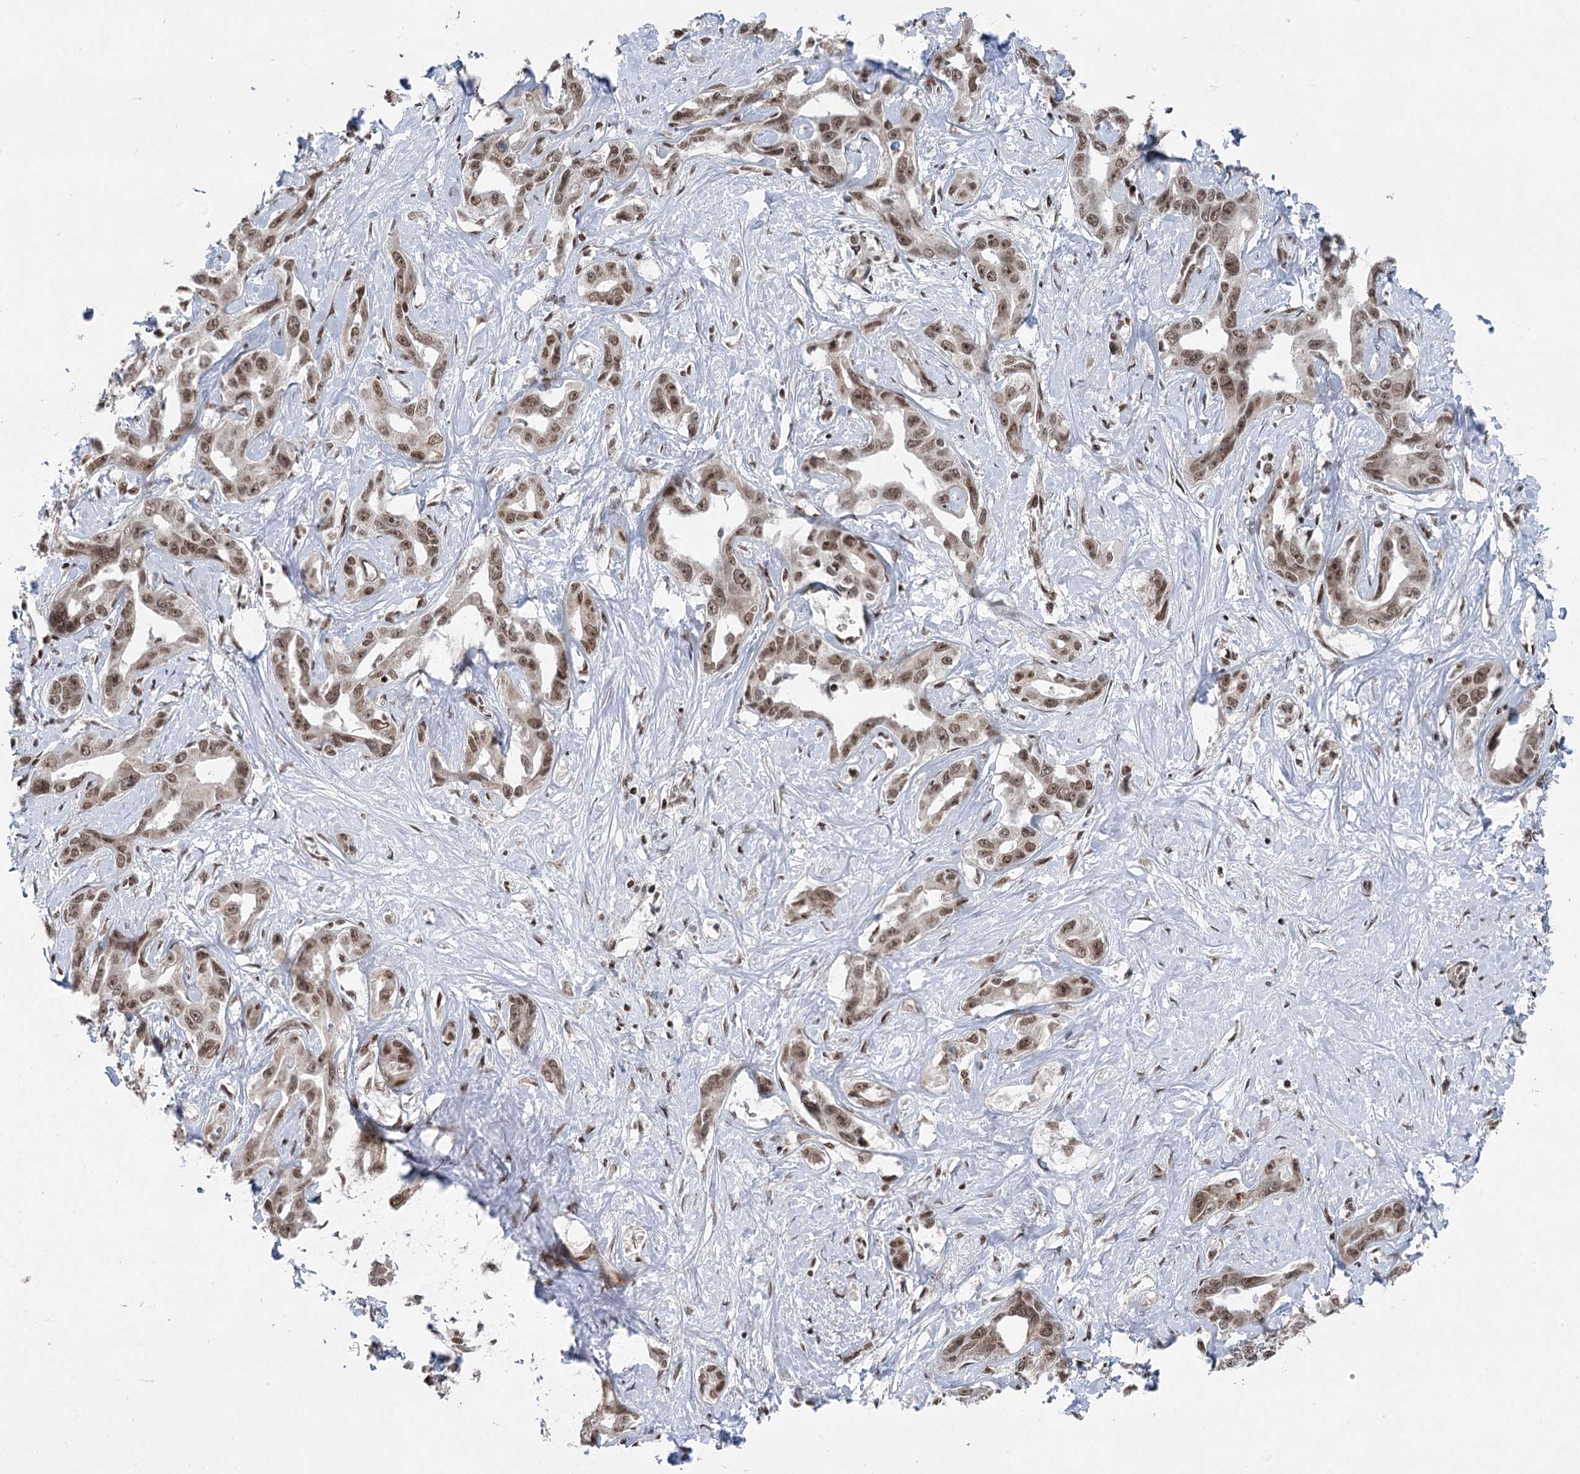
{"staining": {"intensity": "moderate", "quantity": ">75%", "location": "cytoplasmic/membranous,nuclear"}, "tissue": "liver cancer", "cell_type": "Tumor cells", "image_type": "cancer", "snomed": [{"axis": "morphology", "description": "Cholangiocarcinoma"}, {"axis": "topography", "description": "Liver"}], "caption": "About >75% of tumor cells in liver cancer demonstrate moderate cytoplasmic/membranous and nuclear protein staining as visualized by brown immunohistochemical staining.", "gene": "CGGBP1", "patient": {"sex": "male", "age": 59}}